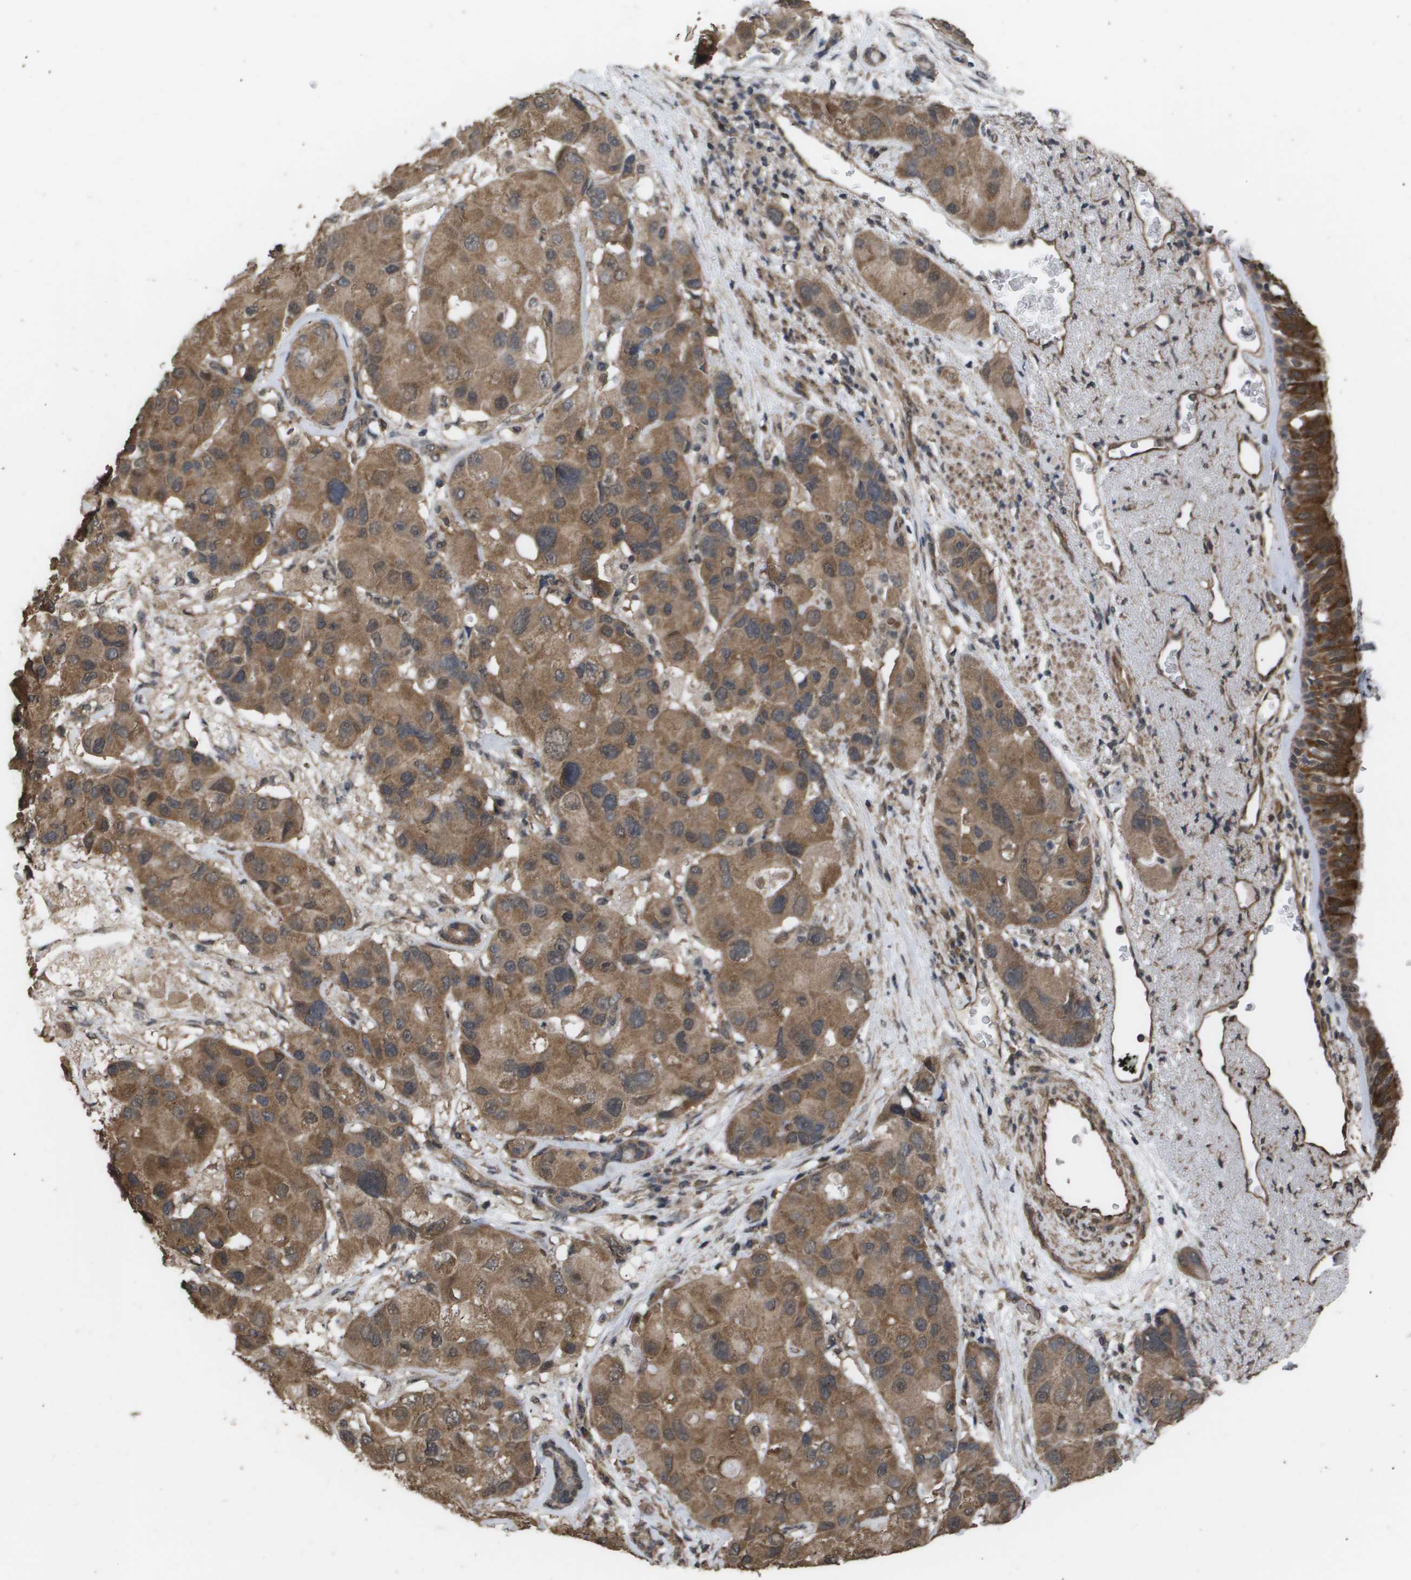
{"staining": {"intensity": "strong", "quantity": ">75%", "location": "cytoplasmic/membranous"}, "tissue": "bronchus", "cell_type": "Respiratory epithelial cells", "image_type": "normal", "snomed": [{"axis": "morphology", "description": "Normal tissue, NOS"}, {"axis": "morphology", "description": "Adenocarcinoma, NOS"}, {"axis": "morphology", "description": "Adenocarcinoma, metastatic, NOS"}, {"axis": "topography", "description": "Lymph node"}, {"axis": "topography", "description": "Bronchus"}, {"axis": "topography", "description": "Lung"}], "caption": "Immunohistochemical staining of normal bronchus displays >75% levels of strong cytoplasmic/membranous protein staining in about >75% of respiratory epithelial cells. (brown staining indicates protein expression, while blue staining denotes nuclei).", "gene": "CUL5", "patient": {"sex": "female", "age": 54}}